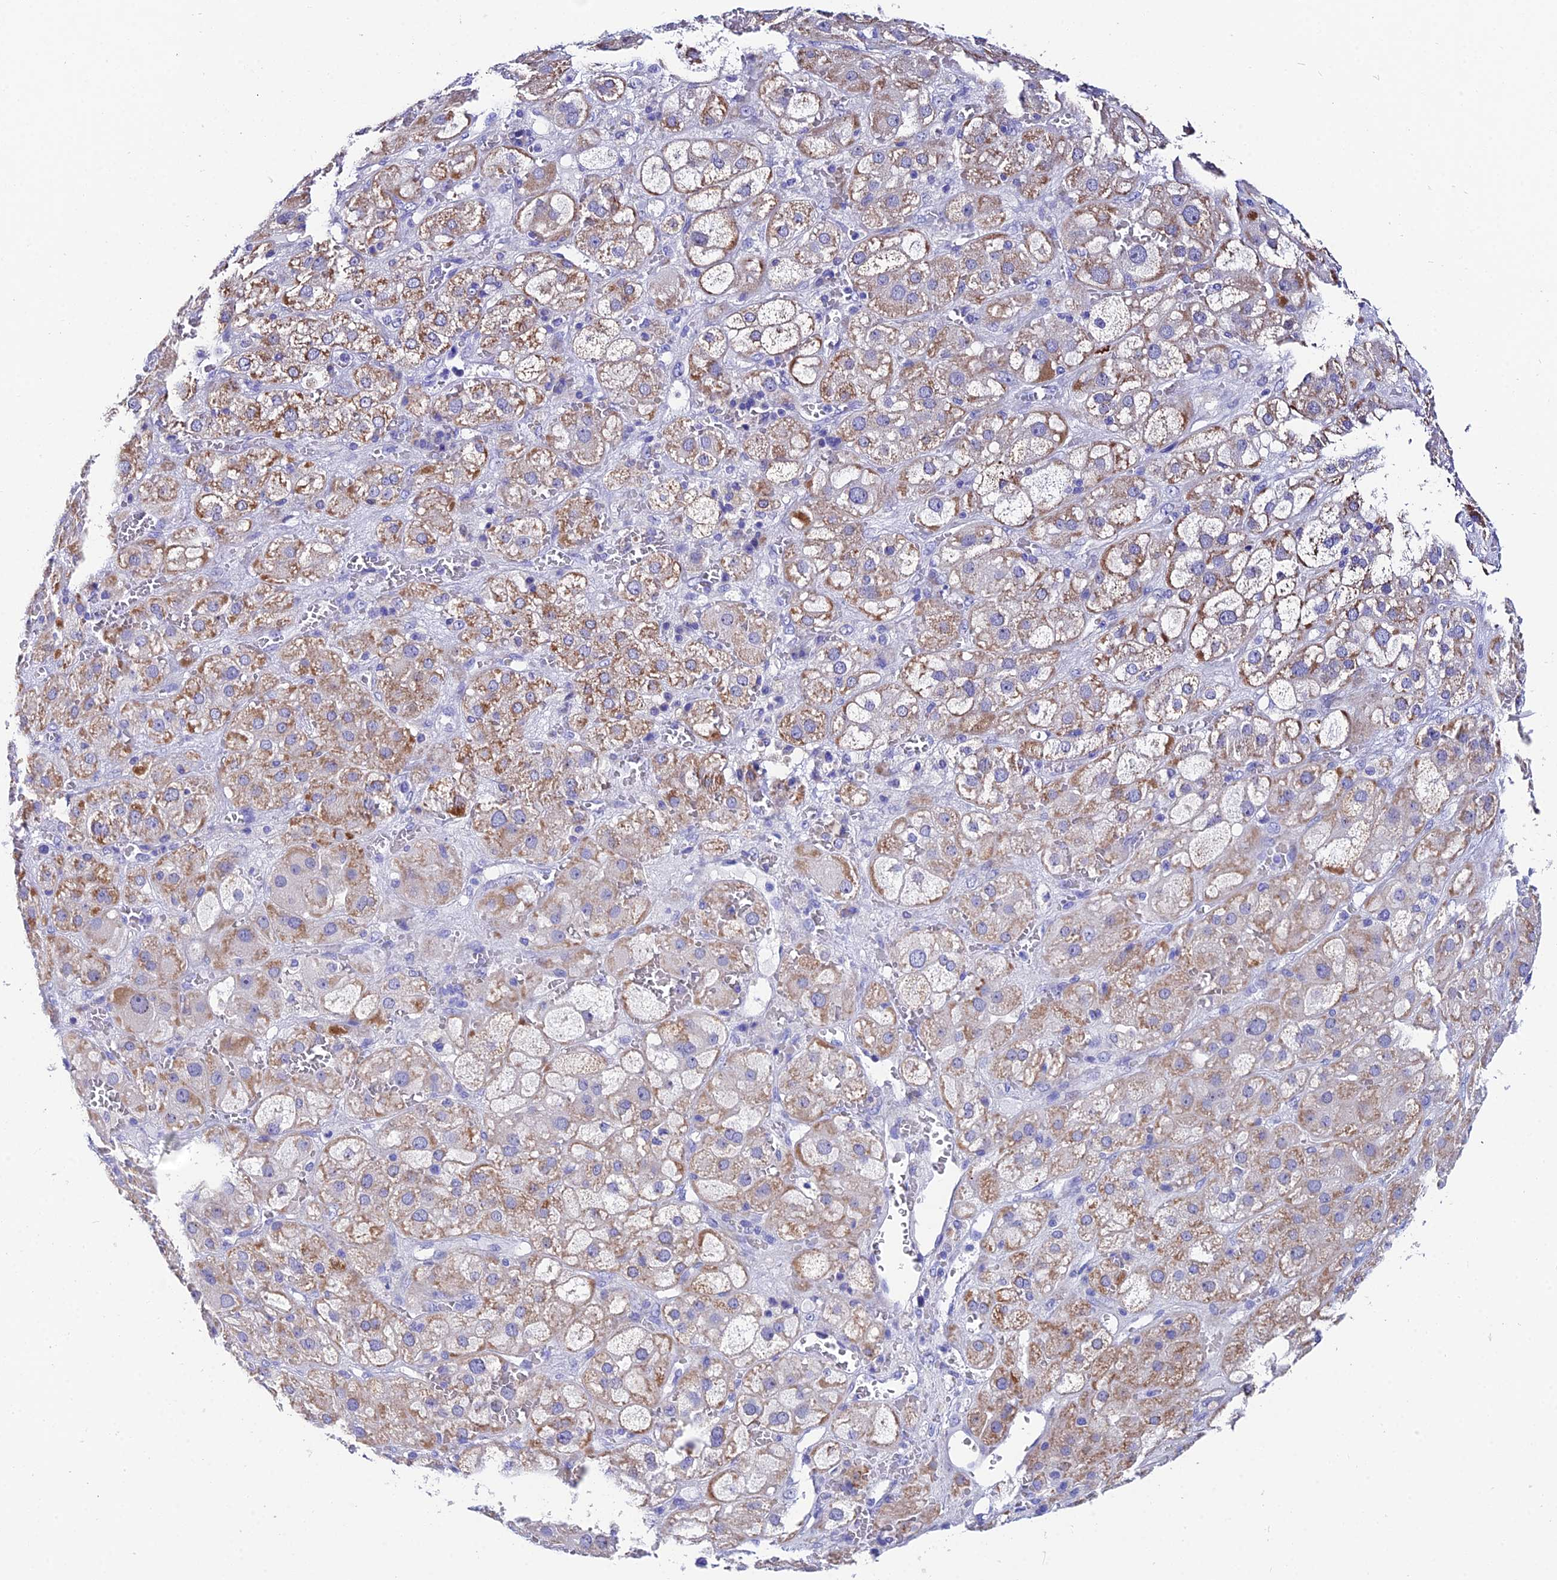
{"staining": {"intensity": "moderate", "quantity": "25%-75%", "location": "cytoplasmic/membranous"}, "tissue": "adrenal gland", "cell_type": "Glandular cells", "image_type": "normal", "snomed": [{"axis": "morphology", "description": "Normal tissue, NOS"}, {"axis": "topography", "description": "Adrenal gland"}], "caption": "Moderate cytoplasmic/membranous staining is present in about 25%-75% of glandular cells in benign adrenal gland. Using DAB (3,3'-diaminobenzidine) (brown) and hematoxylin (blue) stains, captured at high magnification using brightfield microscopy.", "gene": "CEP41", "patient": {"sex": "female", "age": 47}}